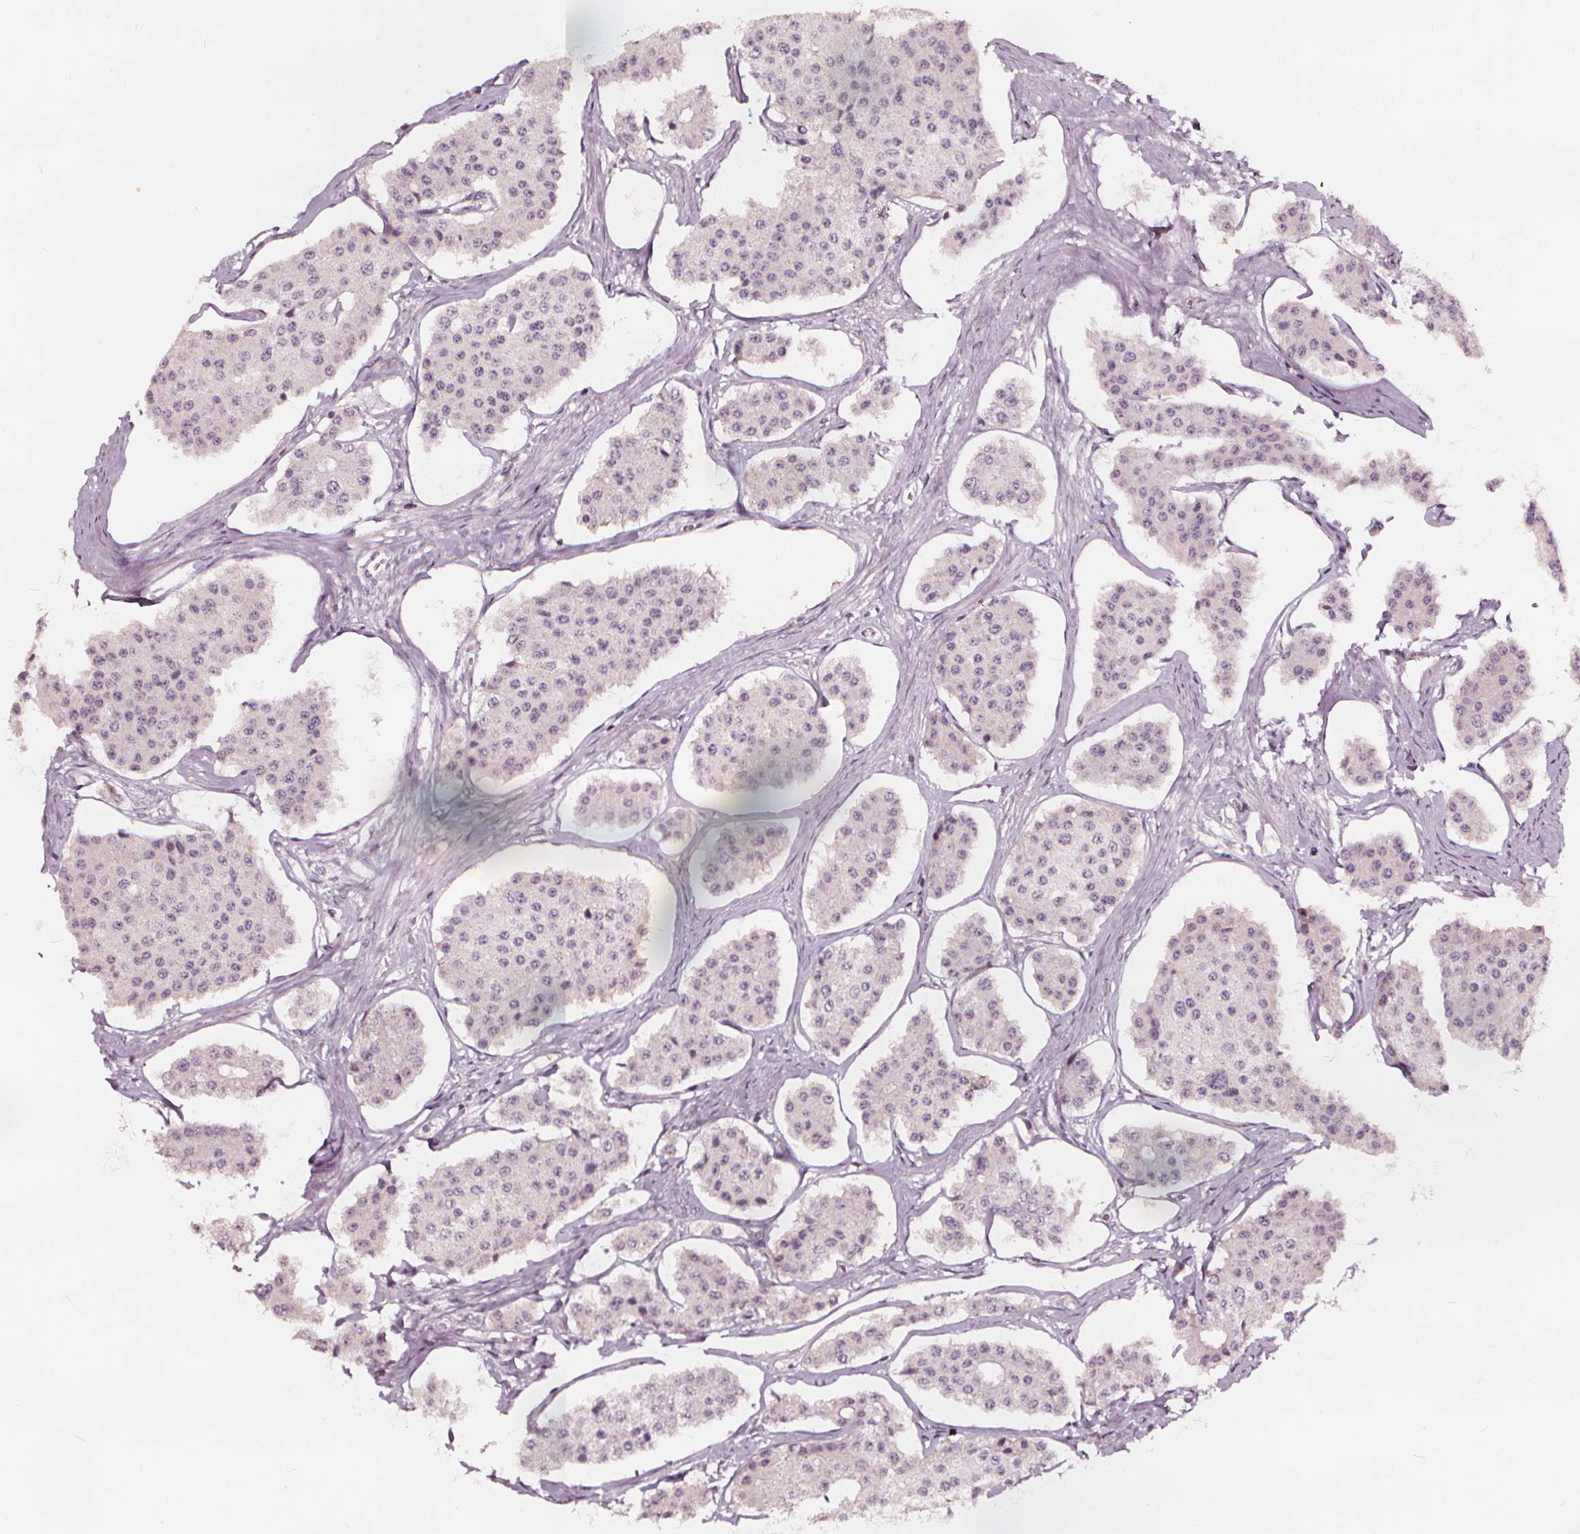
{"staining": {"intensity": "negative", "quantity": "none", "location": "none"}, "tissue": "carcinoid", "cell_type": "Tumor cells", "image_type": "cancer", "snomed": [{"axis": "morphology", "description": "Carcinoid, malignant, NOS"}, {"axis": "topography", "description": "Small intestine"}], "caption": "High magnification brightfield microscopy of carcinoid stained with DAB (3,3'-diaminobenzidine) (brown) and counterstained with hematoxylin (blue): tumor cells show no significant expression.", "gene": "NPC1L1", "patient": {"sex": "female", "age": 65}}